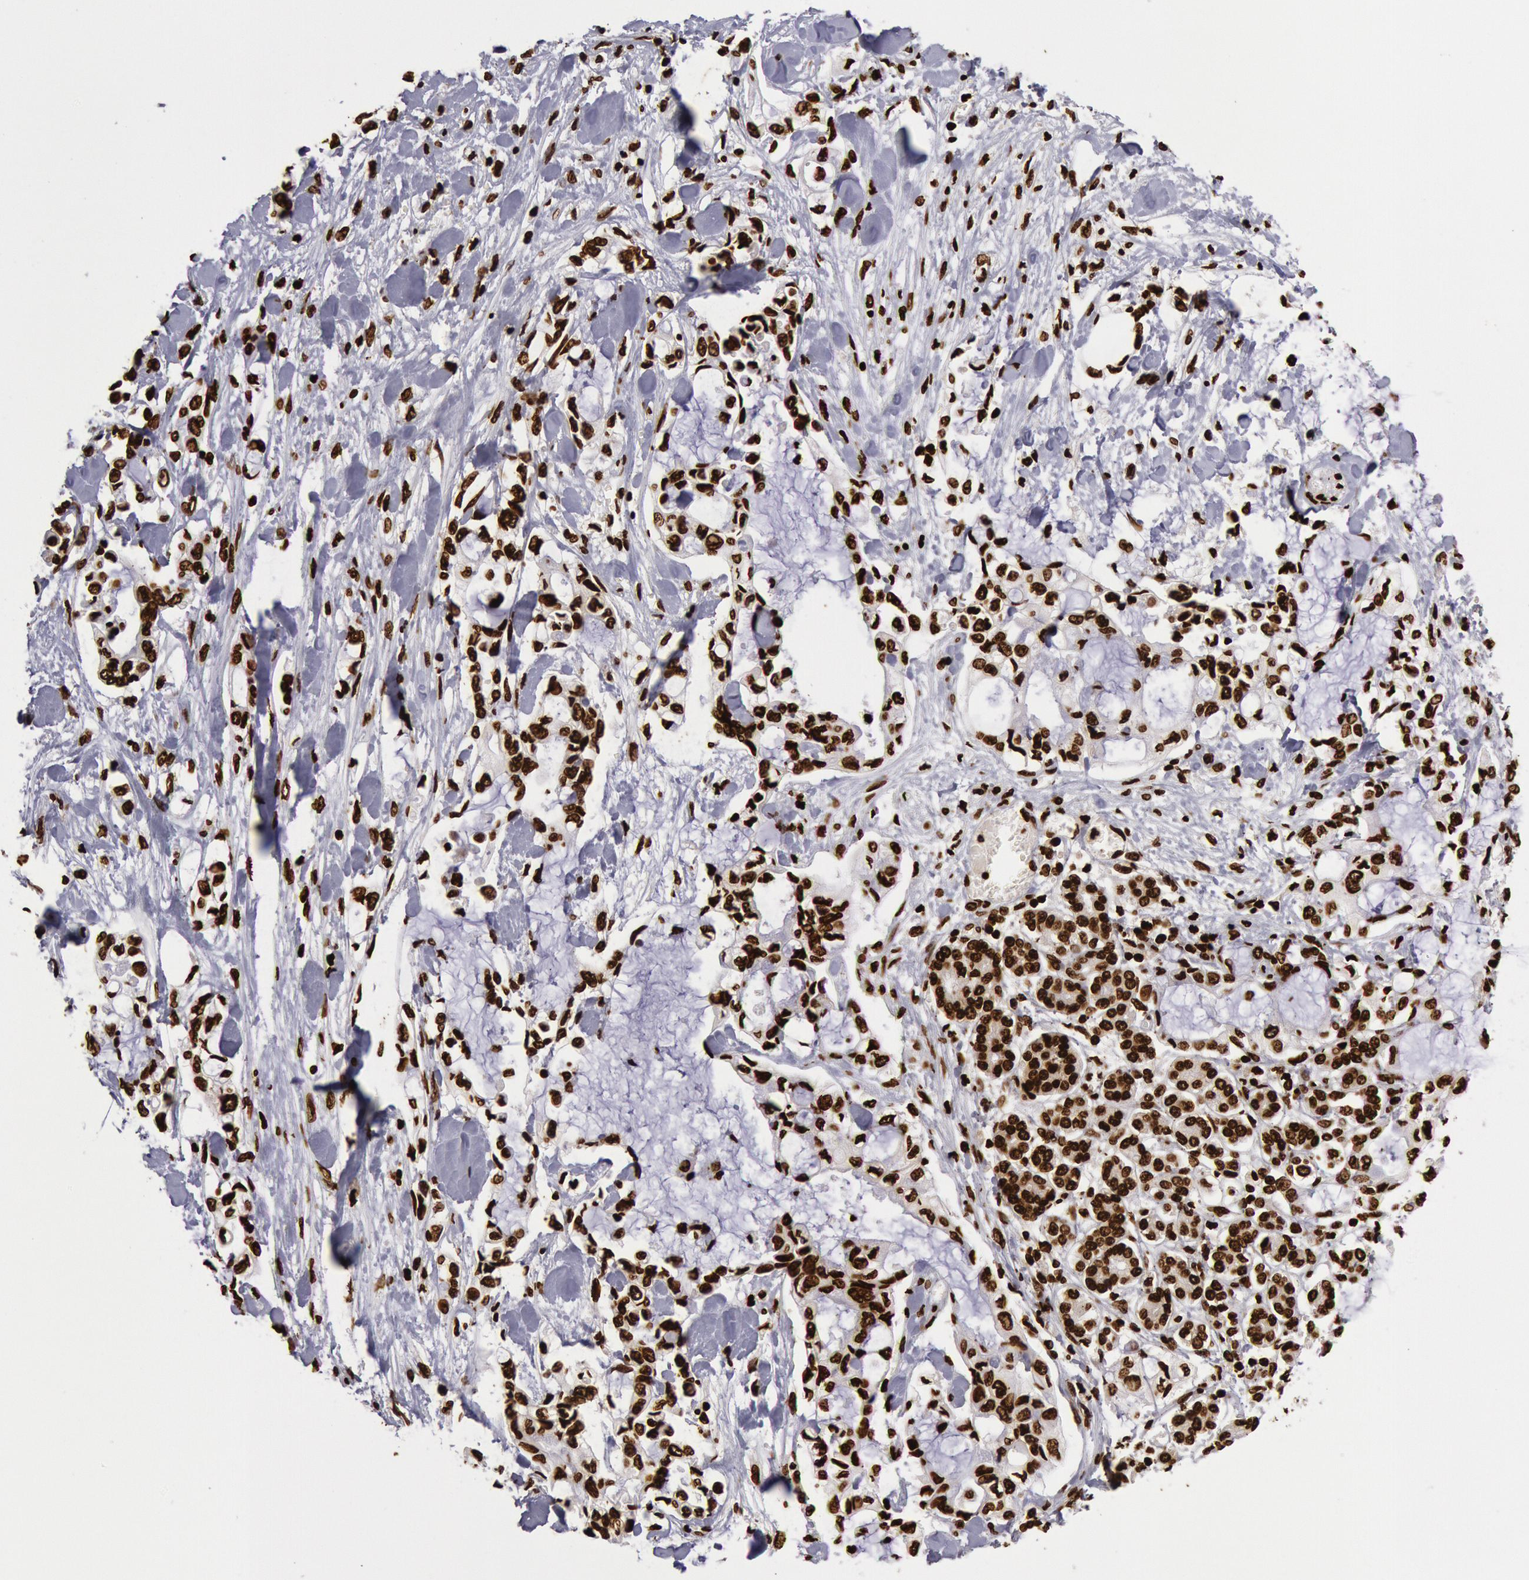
{"staining": {"intensity": "strong", "quantity": ">75%", "location": "nuclear"}, "tissue": "pancreatic cancer", "cell_type": "Tumor cells", "image_type": "cancer", "snomed": [{"axis": "morphology", "description": "Adenocarcinoma, NOS"}, {"axis": "topography", "description": "Pancreas"}], "caption": "This histopathology image exhibits pancreatic cancer stained with immunohistochemistry (IHC) to label a protein in brown. The nuclear of tumor cells show strong positivity for the protein. Nuclei are counter-stained blue.", "gene": "H3-4", "patient": {"sex": "female", "age": 70}}